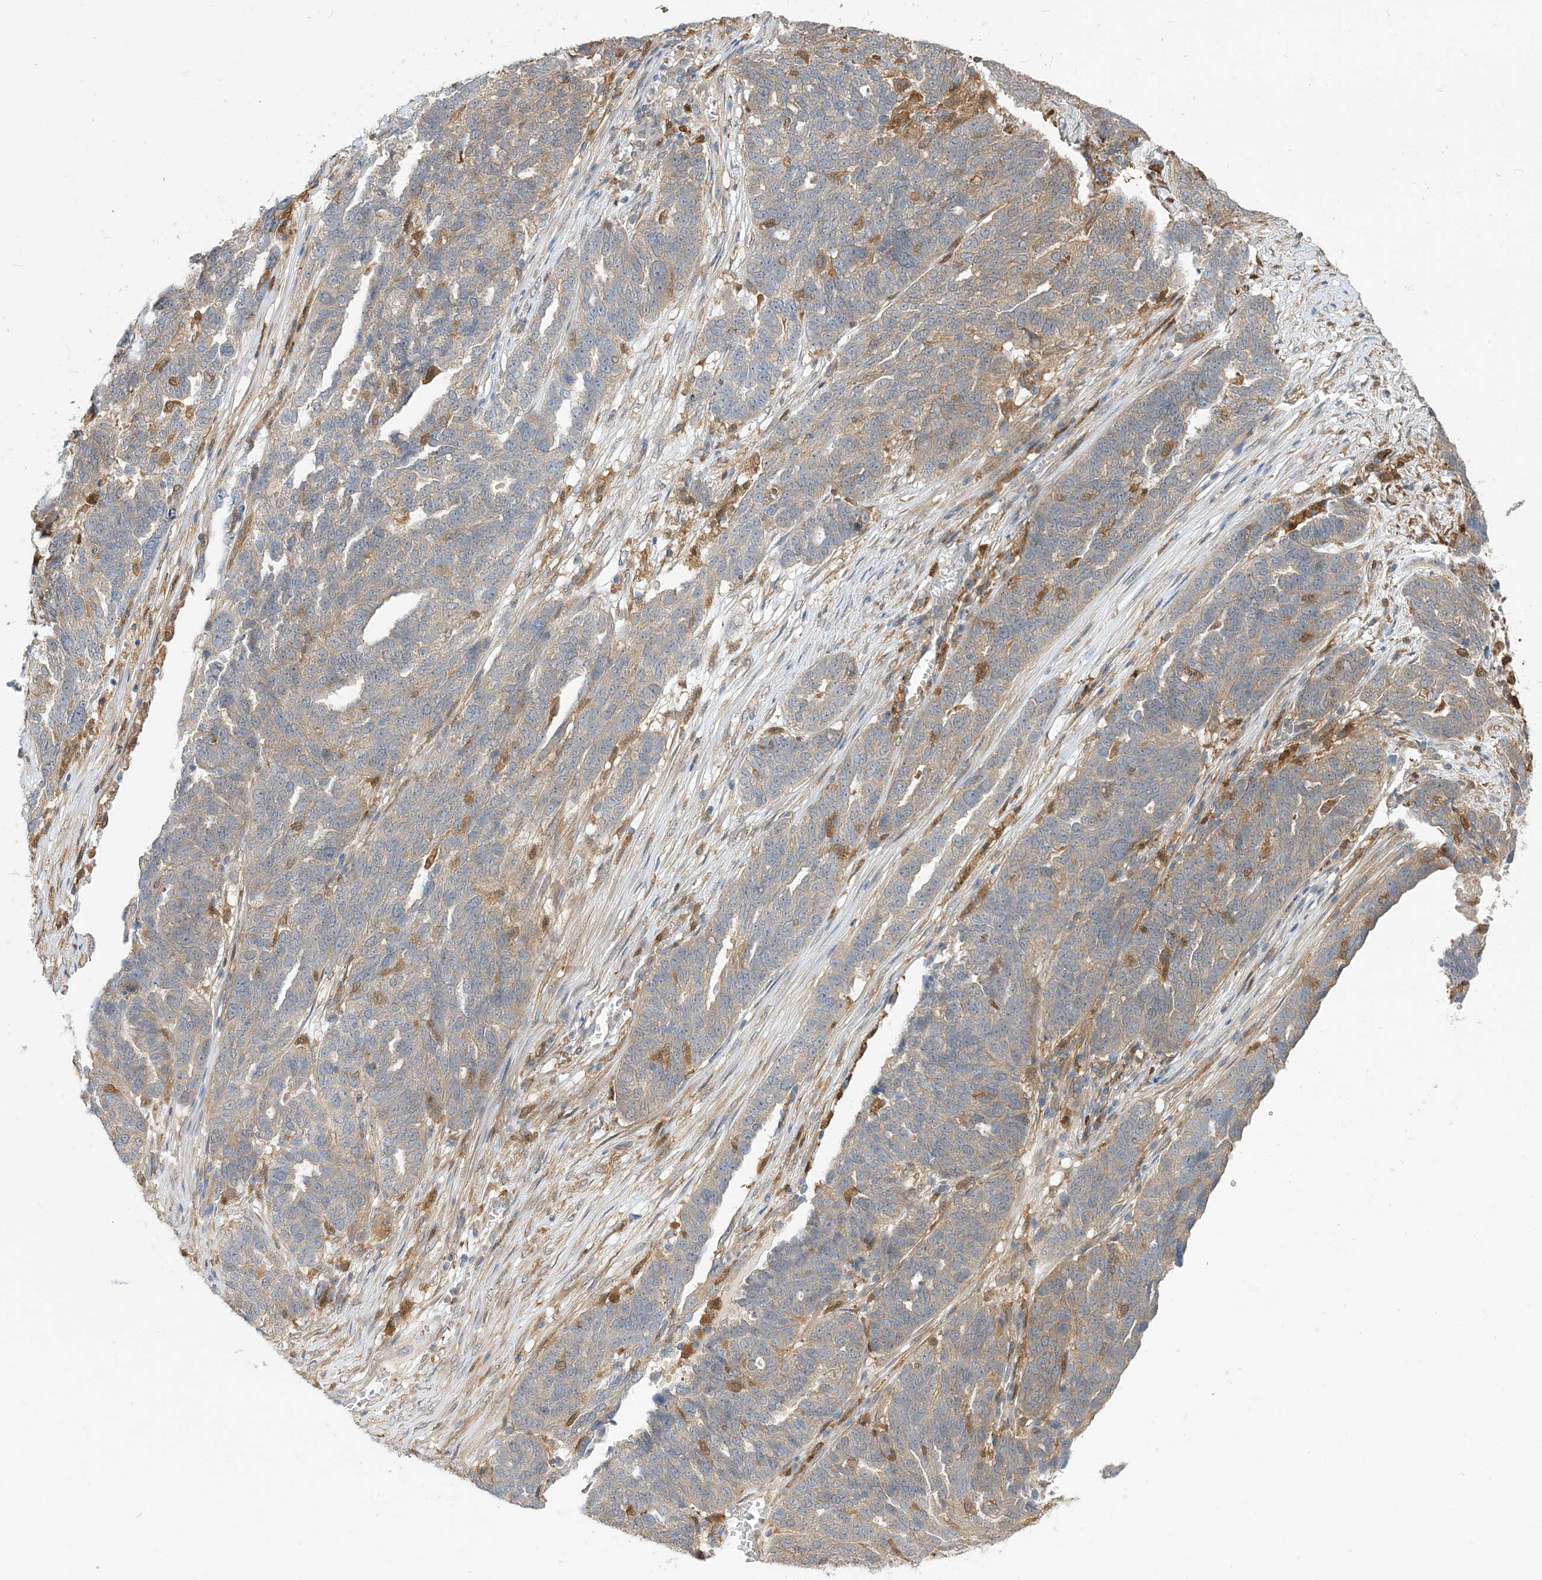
{"staining": {"intensity": "weak", "quantity": "<25%", "location": "cytoplasmic/membranous"}, "tissue": "ovarian cancer", "cell_type": "Tumor cells", "image_type": "cancer", "snomed": [{"axis": "morphology", "description": "Cystadenocarcinoma, serous, NOS"}, {"axis": "topography", "description": "Ovary"}], "caption": "Immunohistochemistry image of neoplastic tissue: human ovarian cancer stained with DAB demonstrates no significant protein positivity in tumor cells.", "gene": "NAGK", "patient": {"sex": "female", "age": 59}}